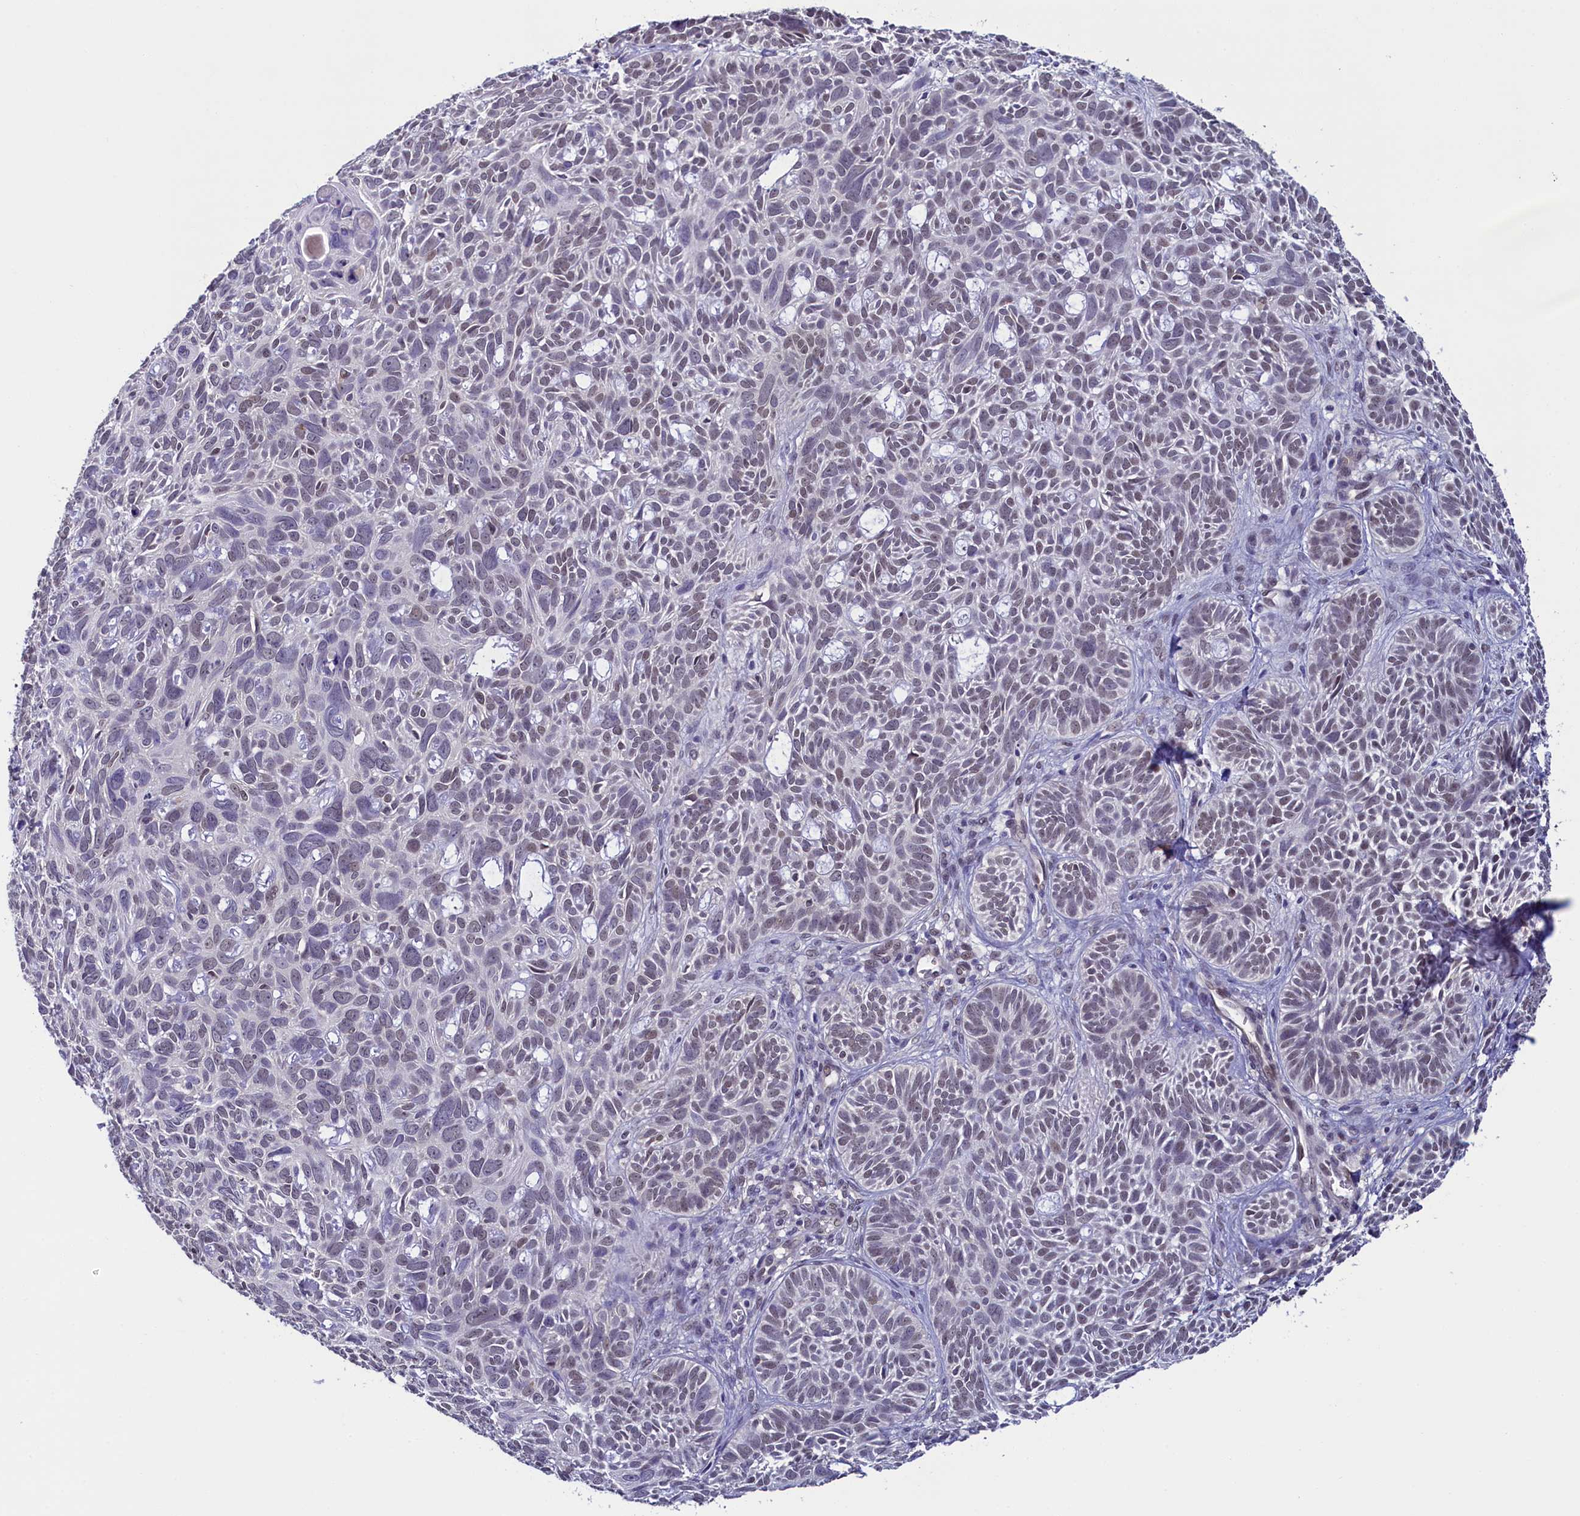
{"staining": {"intensity": "weak", "quantity": "25%-75%", "location": "nuclear"}, "tissue": "skin cancer", "cell_type": "Tumor cells", "image_type": "cancer", "snomed": [{"axis": "morphology", "description": "Basal cell carcinoma"}, {"axis": "topography", "description": "Skin"}], "caption": "Basal cell carcinoma (skin) stained with DAB immunohistochemistry (IHC) reveals low levels of weak nuclear staining in about 25%-75% of tumor cells. (Brightfield microscopy of DAB IHC at high magnification).", "gene": "FLYWCH2", "patient": {"sex": "male", "age": 69}}